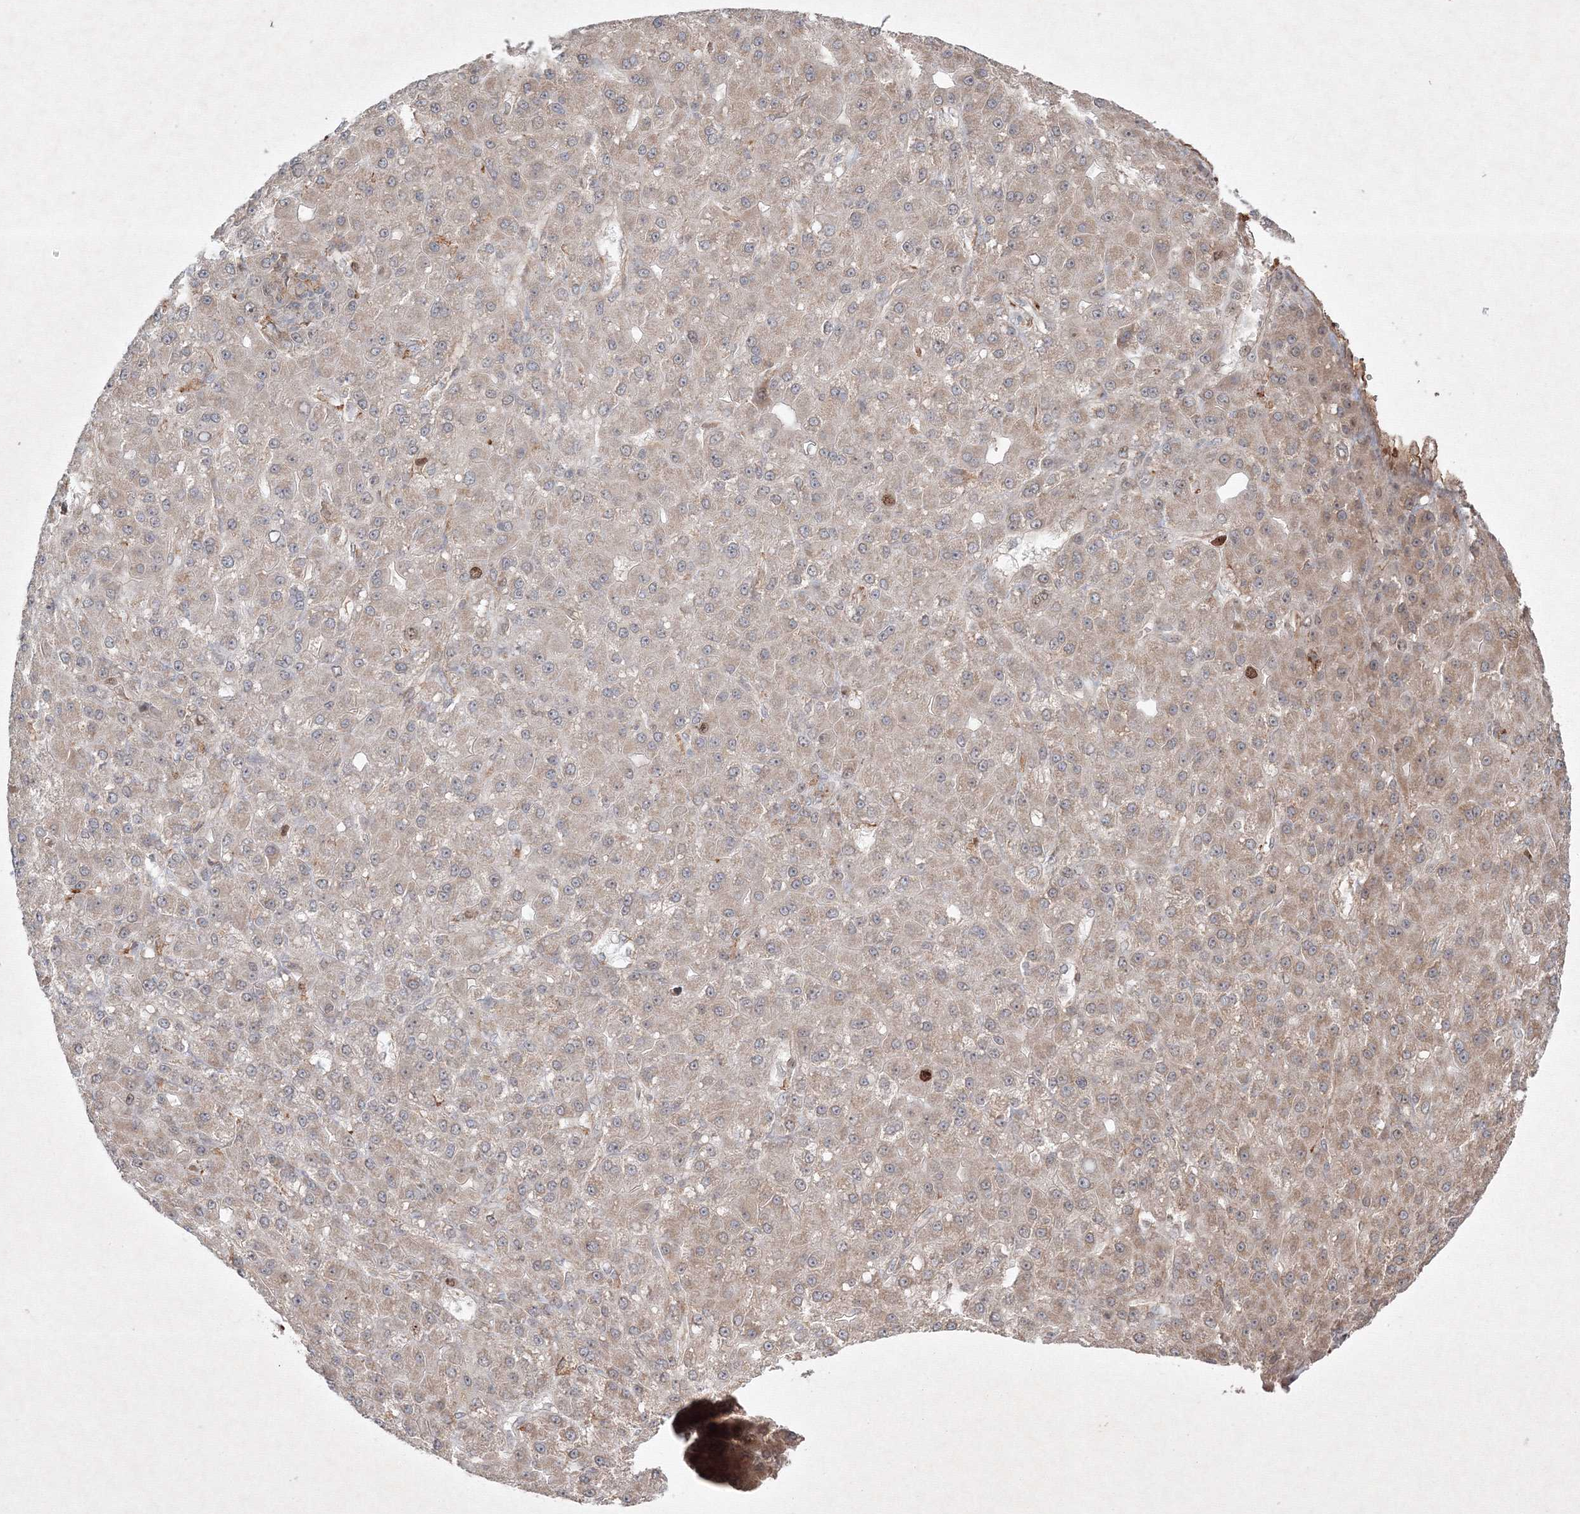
{"staining": {"intensity": "weak", "quantity": "25%-75%", "location": "cytoplasmic/membranous"}, "tissue": "liver cancer", "cell_type": "Tumor cells", "image_type": "cancer", "snomed": [{"axis": "morphology", "description": "Carcinoma, Hepatocellular, NOS"}, {"axis": "topography", "description": "Liver"}], "caption": "DAB (3,3'-diaminobenzidine) immunohistochemical staining of human liver cancer (hepatocellular carcinoma) exhibits weak cytoplasmic/membranous protein positivity in about 25%-75% of tumor cells. Nuclei are stained in blue.", "gene": "KIF20A", "patient": {"sex": "male", "age": 67}}